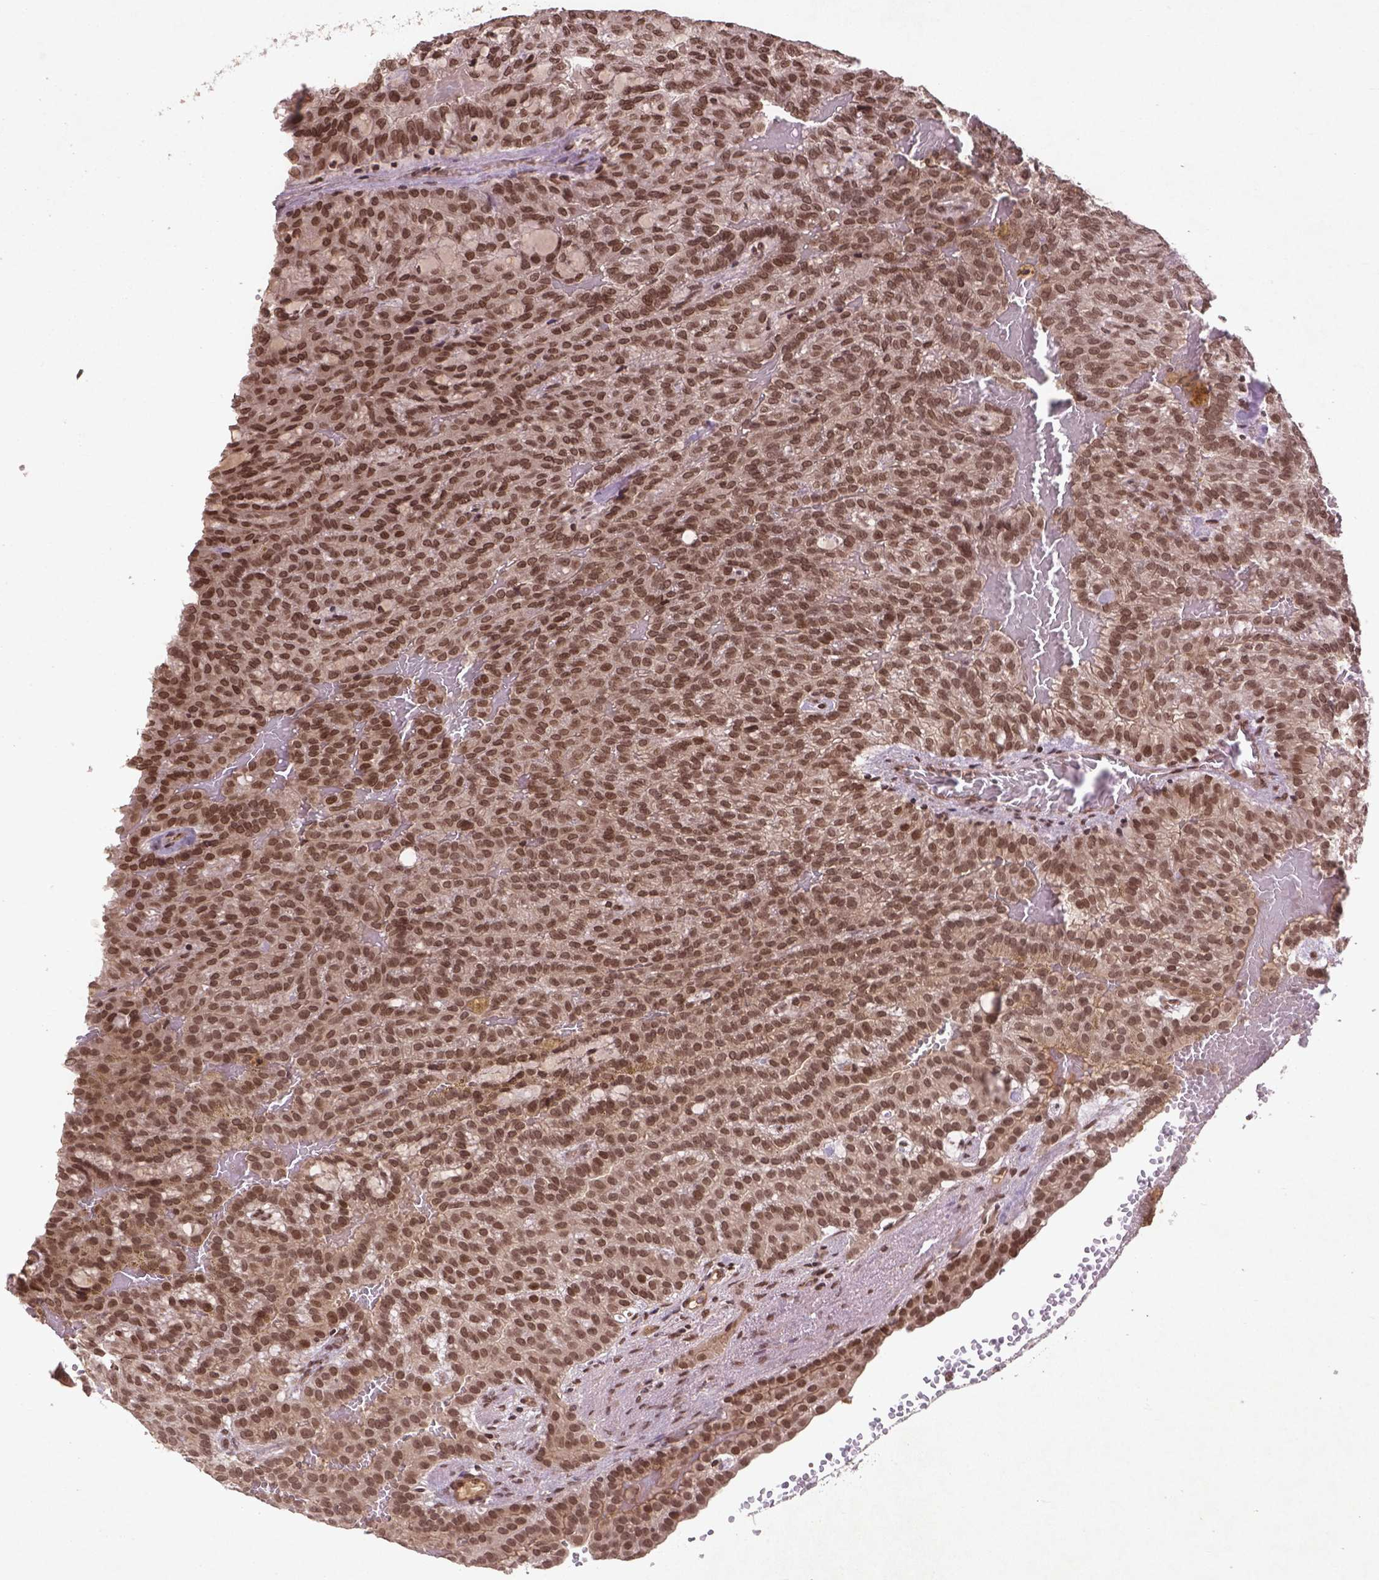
{"staining": {"intensity": "moderate", "quantity": ">75%", "location": "nuclear"}, "tissue": "renal cancer", "cell_type": "Tumor cells", "image_type": "cancer", "snomed": [{"axis": "morphology", "description": "Adenocarcinoma, NOS"}, {"axis": "topography", "description": "Kidney"}], "caption": "Immunohistochemistry (IHC) of human renal cancer (adenocarcinoma) shows medium levels of moderate nuclear positivity in about >75% of tumor cells.", "gene": "BANF1", "patient": {"sex": "male", "age": 63}}